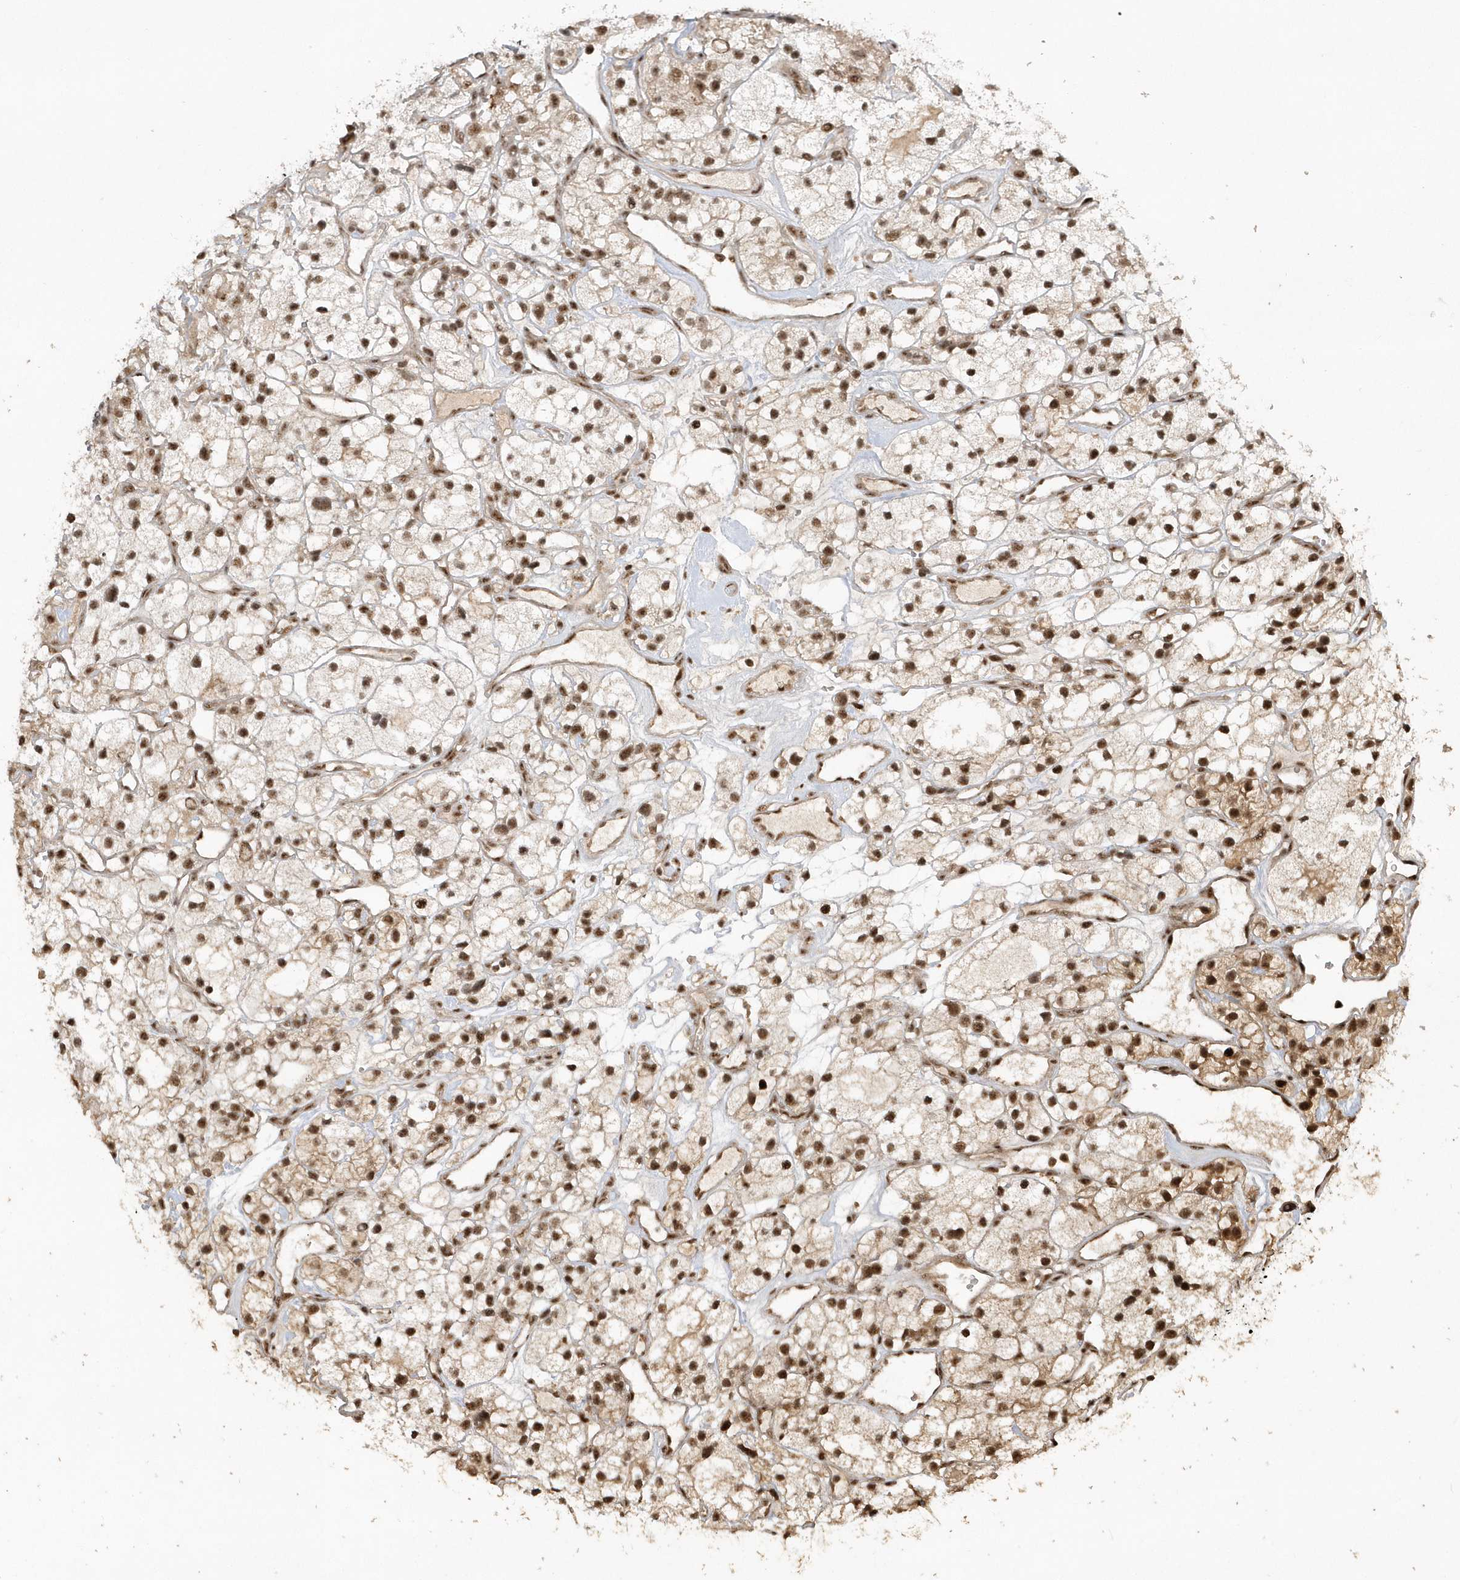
{"staining": {"intensity": "moderate", "quantity": ">75%", "location": "nuclear"}, "tissue": "renal cancer", "cell_type": "Tumor cells", "image_type": "cancer", "snomed": [{"axis": "morphology", "description": "Adenocarcinoma, NOS"}, {"axis": "topography", "description": "Kidney"}], "caption": "This is an image of immunohistochemistry staining of renal cancer, which shows moderate expression in the nuclear of tumor cells.", "gene": "POLR3B", "patient": {"sex": "female", "age": 57}}